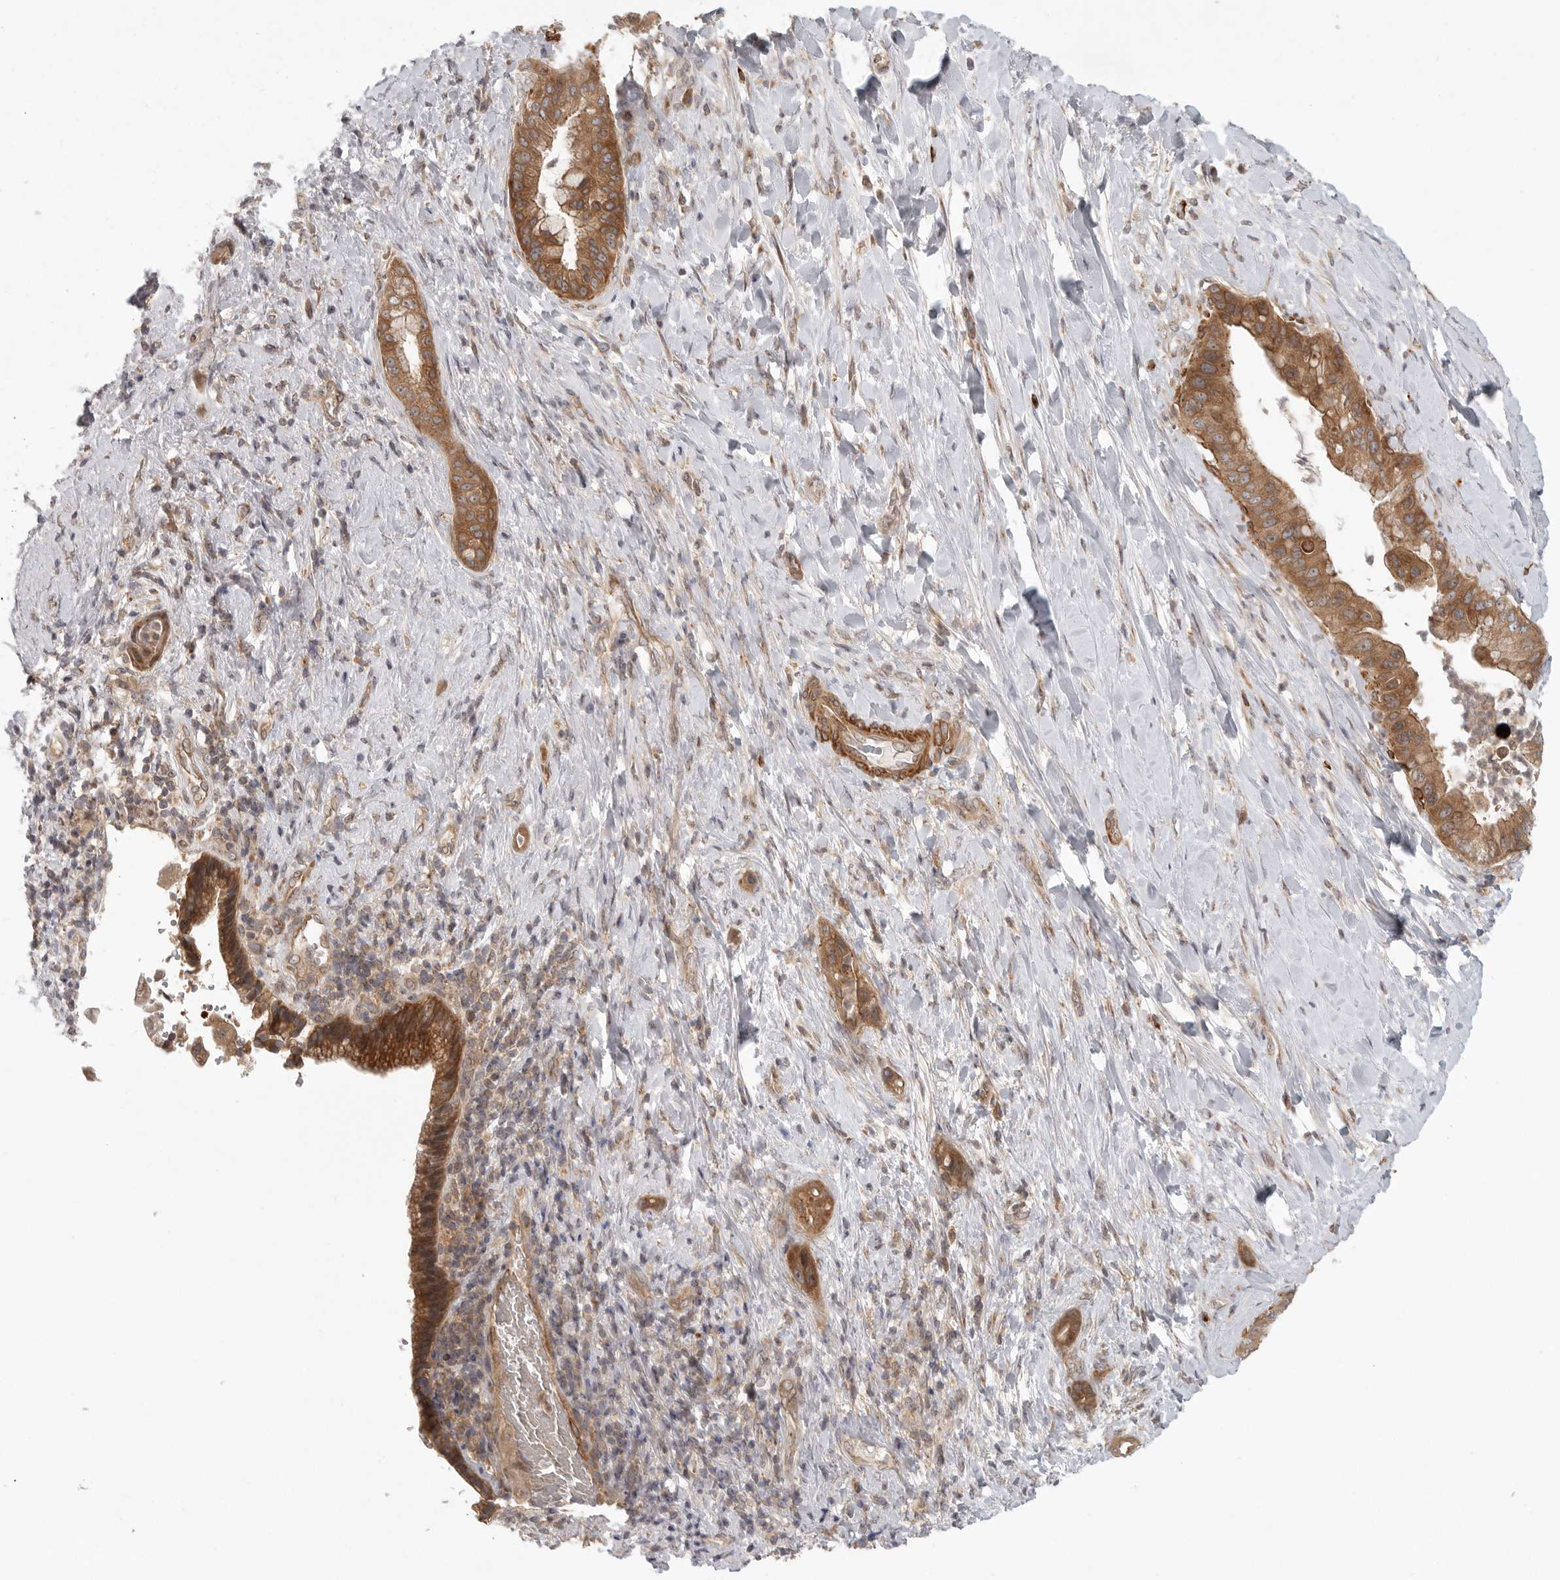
{"staining": {"intensity": "moderate", "quantity": ">75%", "location": "cytoplasmic/membranous"}, "tissue": "liver cancer", "cell_type": "Tumor cells", "image_type": "cancer", "snomed": [{"axis": "morphology", "description": "Cholangiocarcinoma"}, {"axis": "topography", "description": "Liver"}], "caption": "Liver cancer (cholangiocarcinoma) tissue shows moderate cytoplasmic/membranous staining in about >75% of tumor cells, visualized by immunohistochemistry.", "gene": "CCPG1", "patient": {"sex": "female", "age": 54}}